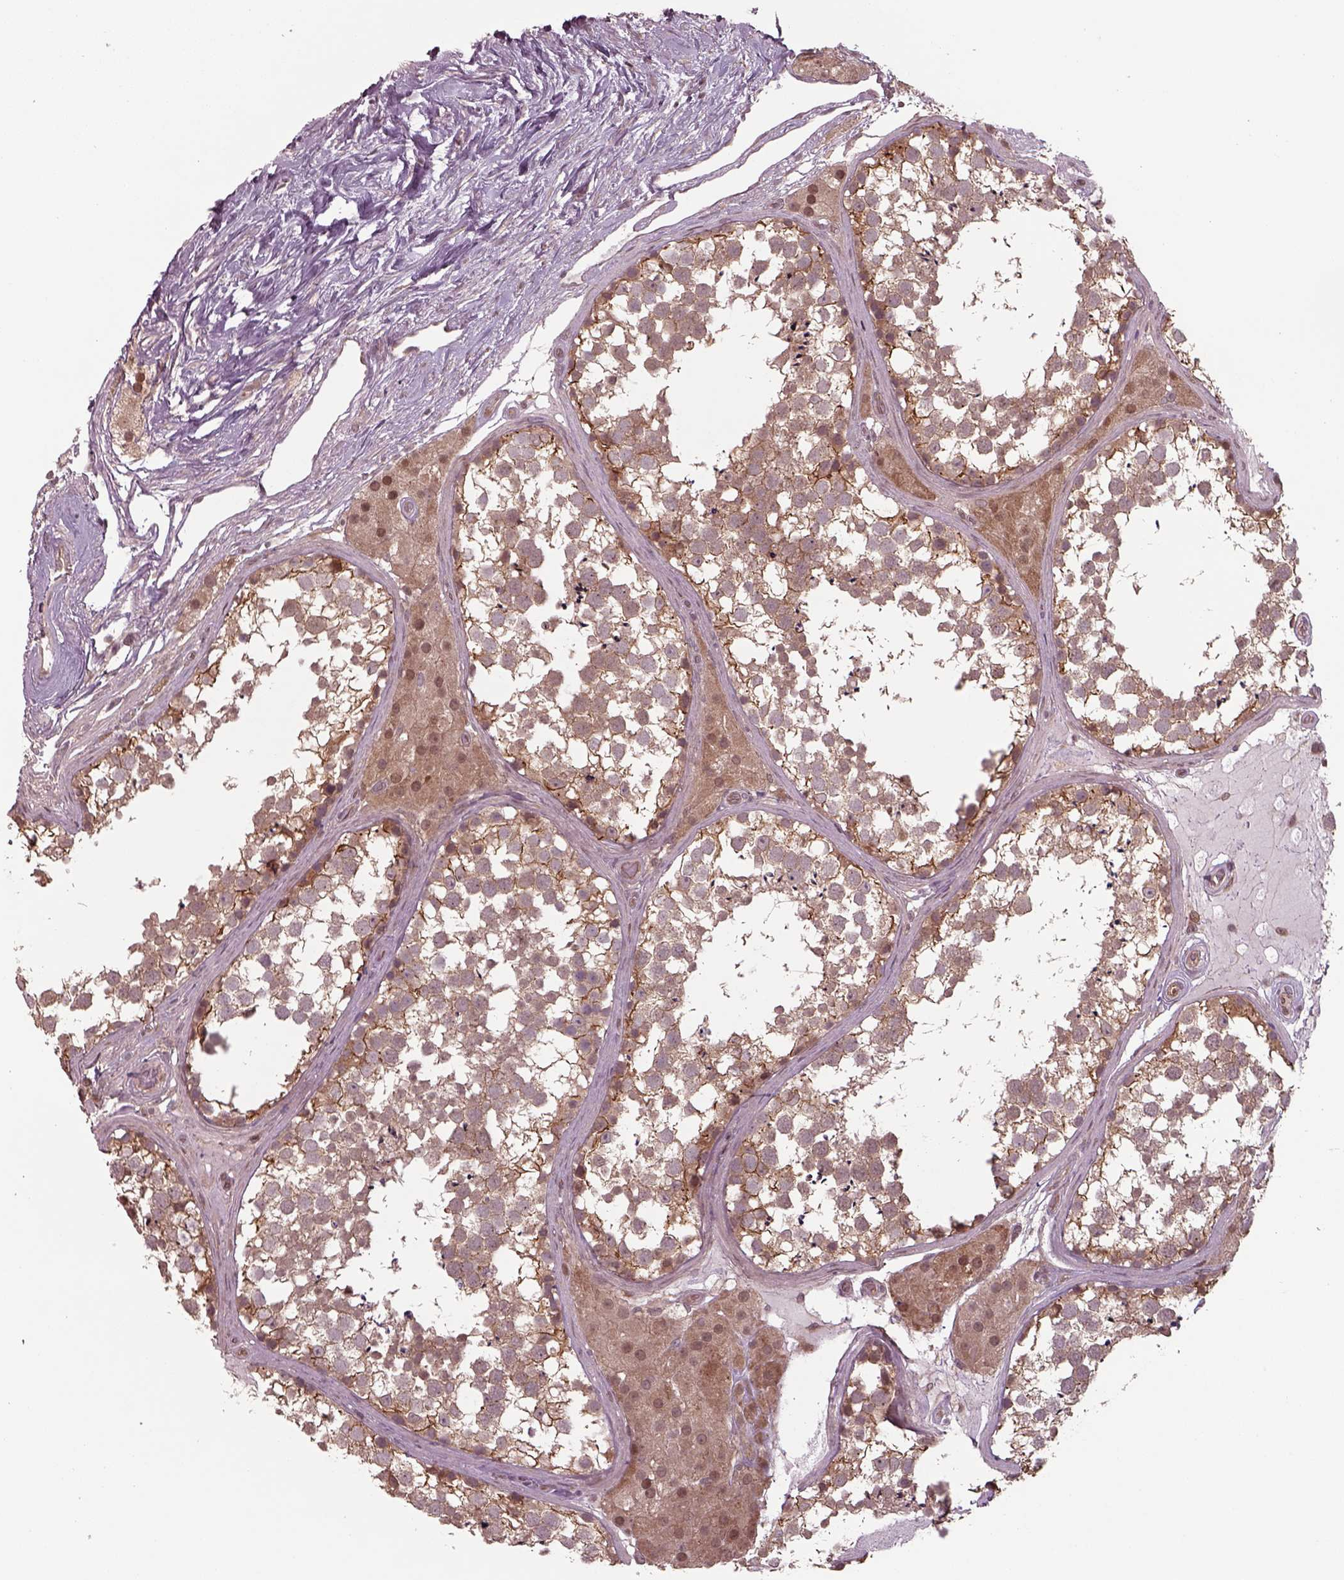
{"staining": {"intensity": "moderate", "quantity": ">75%", "location": "cytoplasmic/membranous"}, "tissue": "testis", "cell_type": "Cells in seminiferous ducts", "image_type": "normal", "snomed": [{"axis": "morphology", "description": "Normal tissue, NOS"}, {"axis": "morphology", "description": "Seminoma, NOS"}, {"axis": "topography", "description": "Testis"}], "caption": "This histopathology image displays normal testis stained with IHC to label a protein in brown. The cytoplasmic/membranous of cells in seminiferous ducts show moderate positivity for the protein. Nuclei are counter-stained blue.", "gene": "CHMP3", "patient": {"sex": "male", "age": 65}}